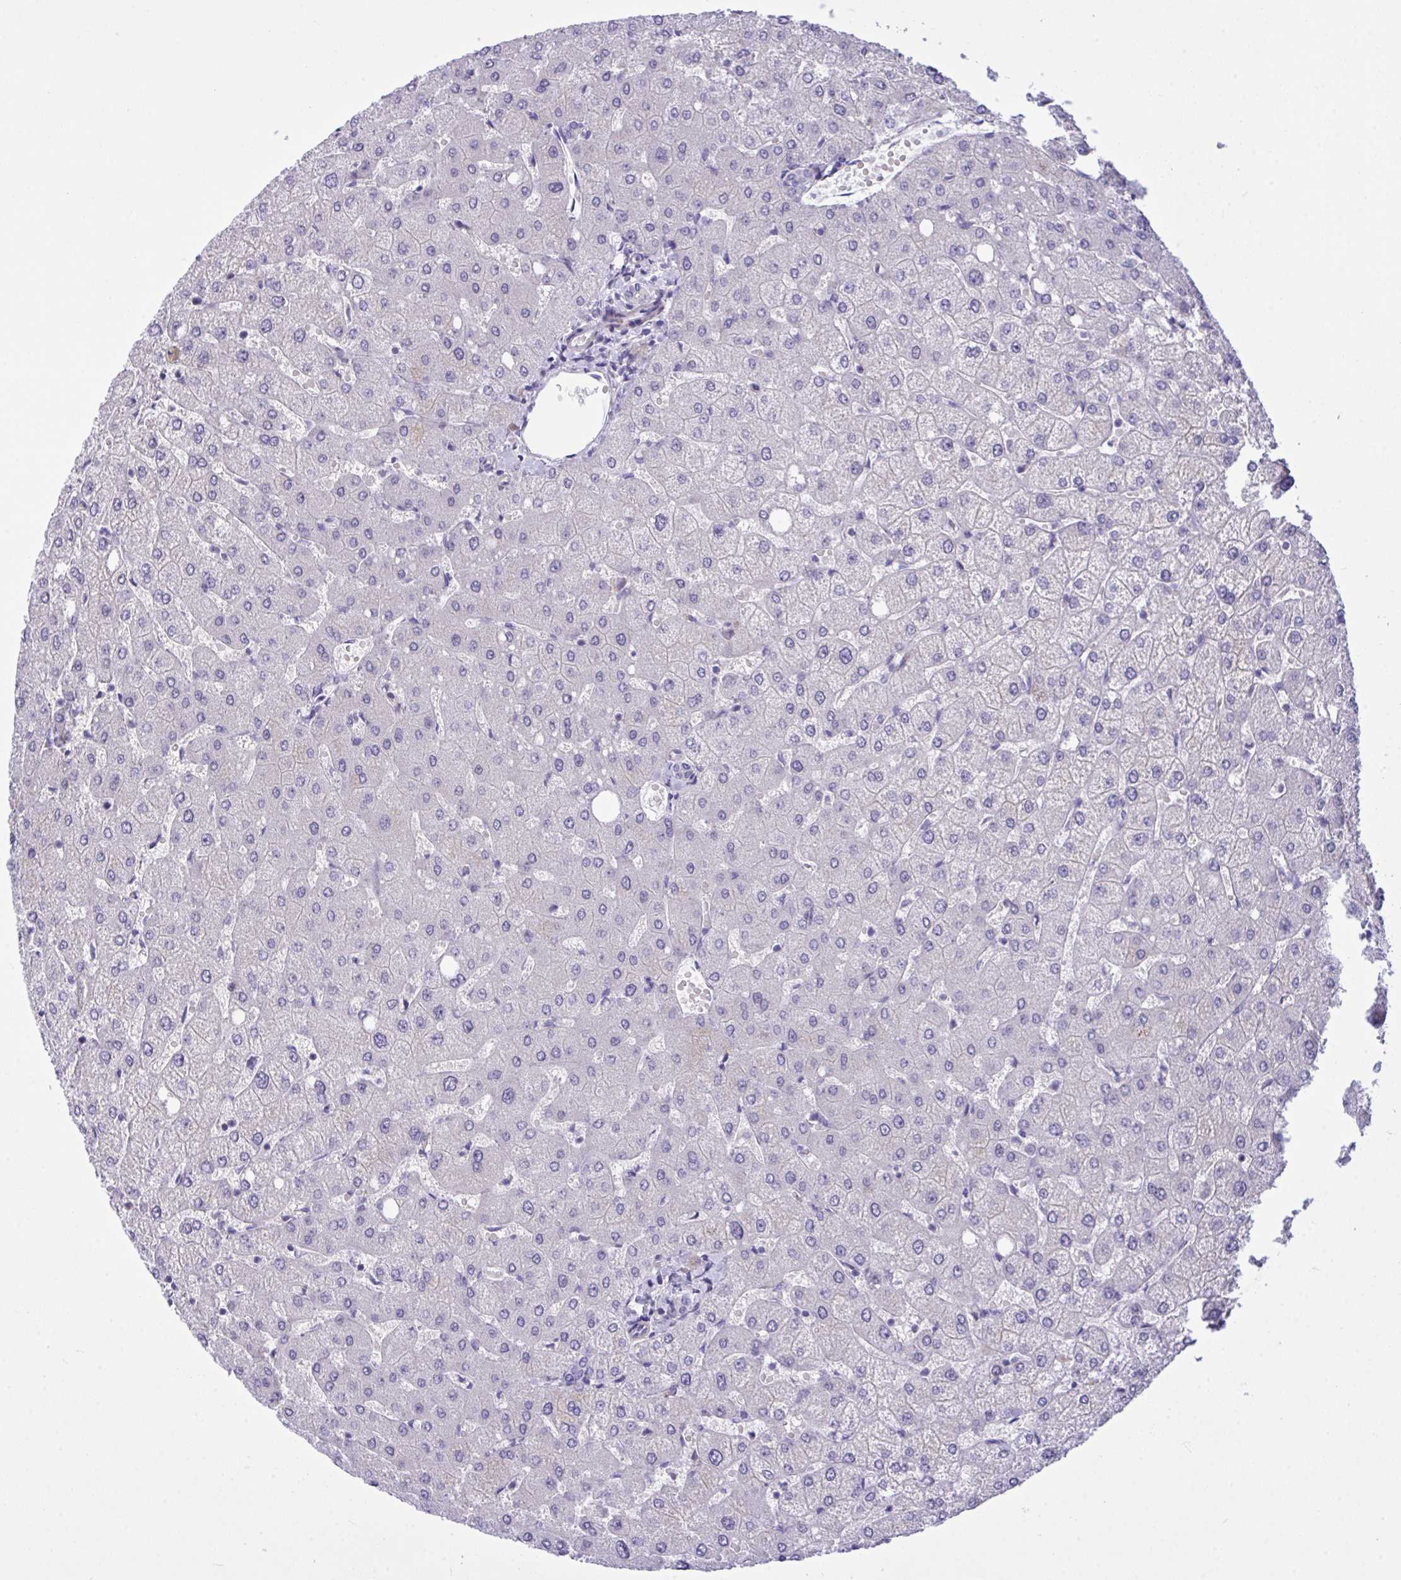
{"staining": {"intensity": "negative", "quantity": "none", "location": "none"}, "tissue": "liver", "cell_type": "Cholangiocytes", "image_type": "normal", "snomed": [{"axis": "morphology", "description": "Normal tissue, NOS"}, {"axis": "topography", "description": "Liver"}], "caption": "Immunohistochemistry of normal liver reveals no expression in cholangiocytes. (Immunohistochemistry (ihc), brightfield microscopy, high magnification).", "gene": "WDR97", "patient": {"sex": "female", "age": 54}}